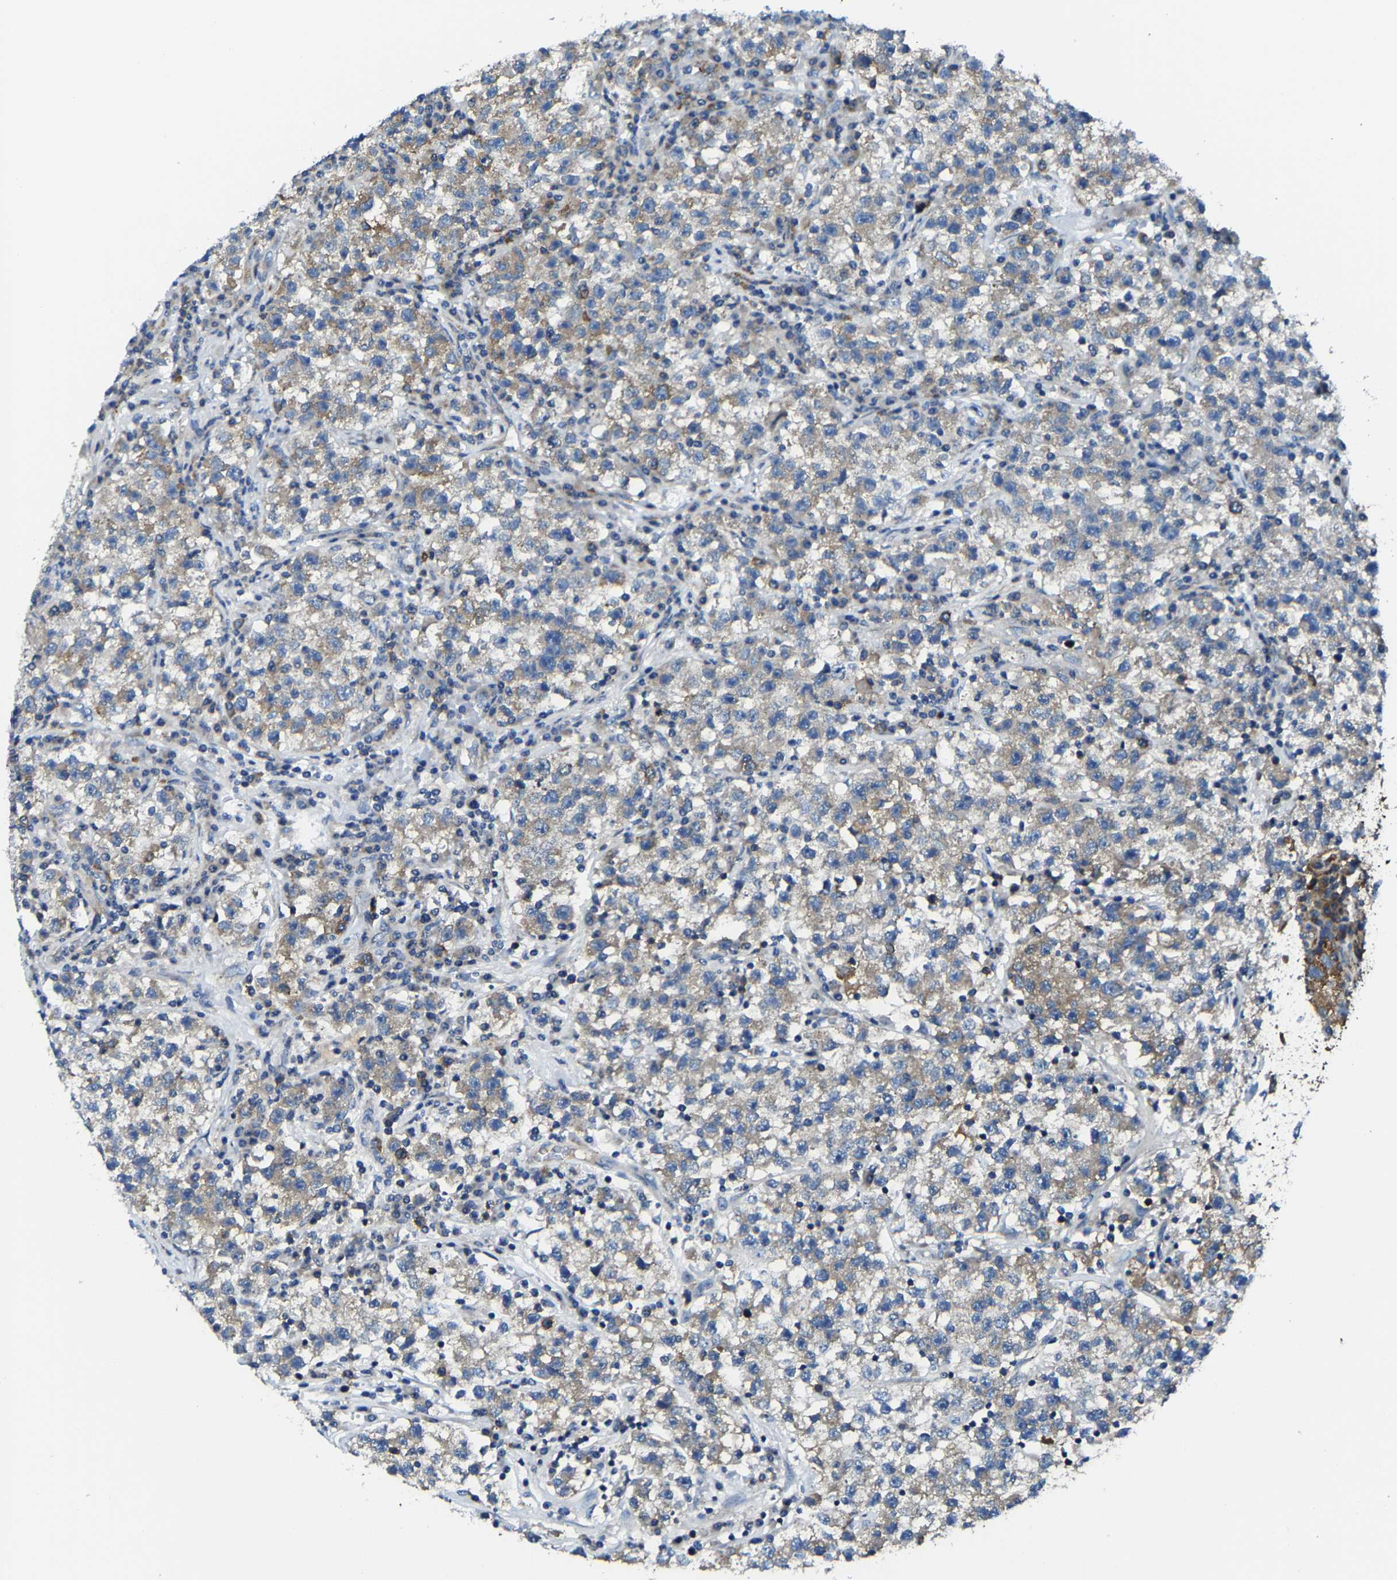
{"staining": {"intensity": "moderate", "quantity": "25%-75%", "location": "cytoplasmic/membranous"}, "tissue": "testis cancer", "cell_type": "Tumor cells", "image_type": "cancer", "snomed": [{"axis": "morphology", "description": "Seminoma, NOS"}, {"axis": "topography", "description": "Testis"}], "caption": "The immunohistochemical stain labels moderate cytoplasmic/membranous expression in tumor cells of testis cancer (seminoma) tissue.", "gene": "G3BP2", "patient": {"sex": "male", "age": 22}}